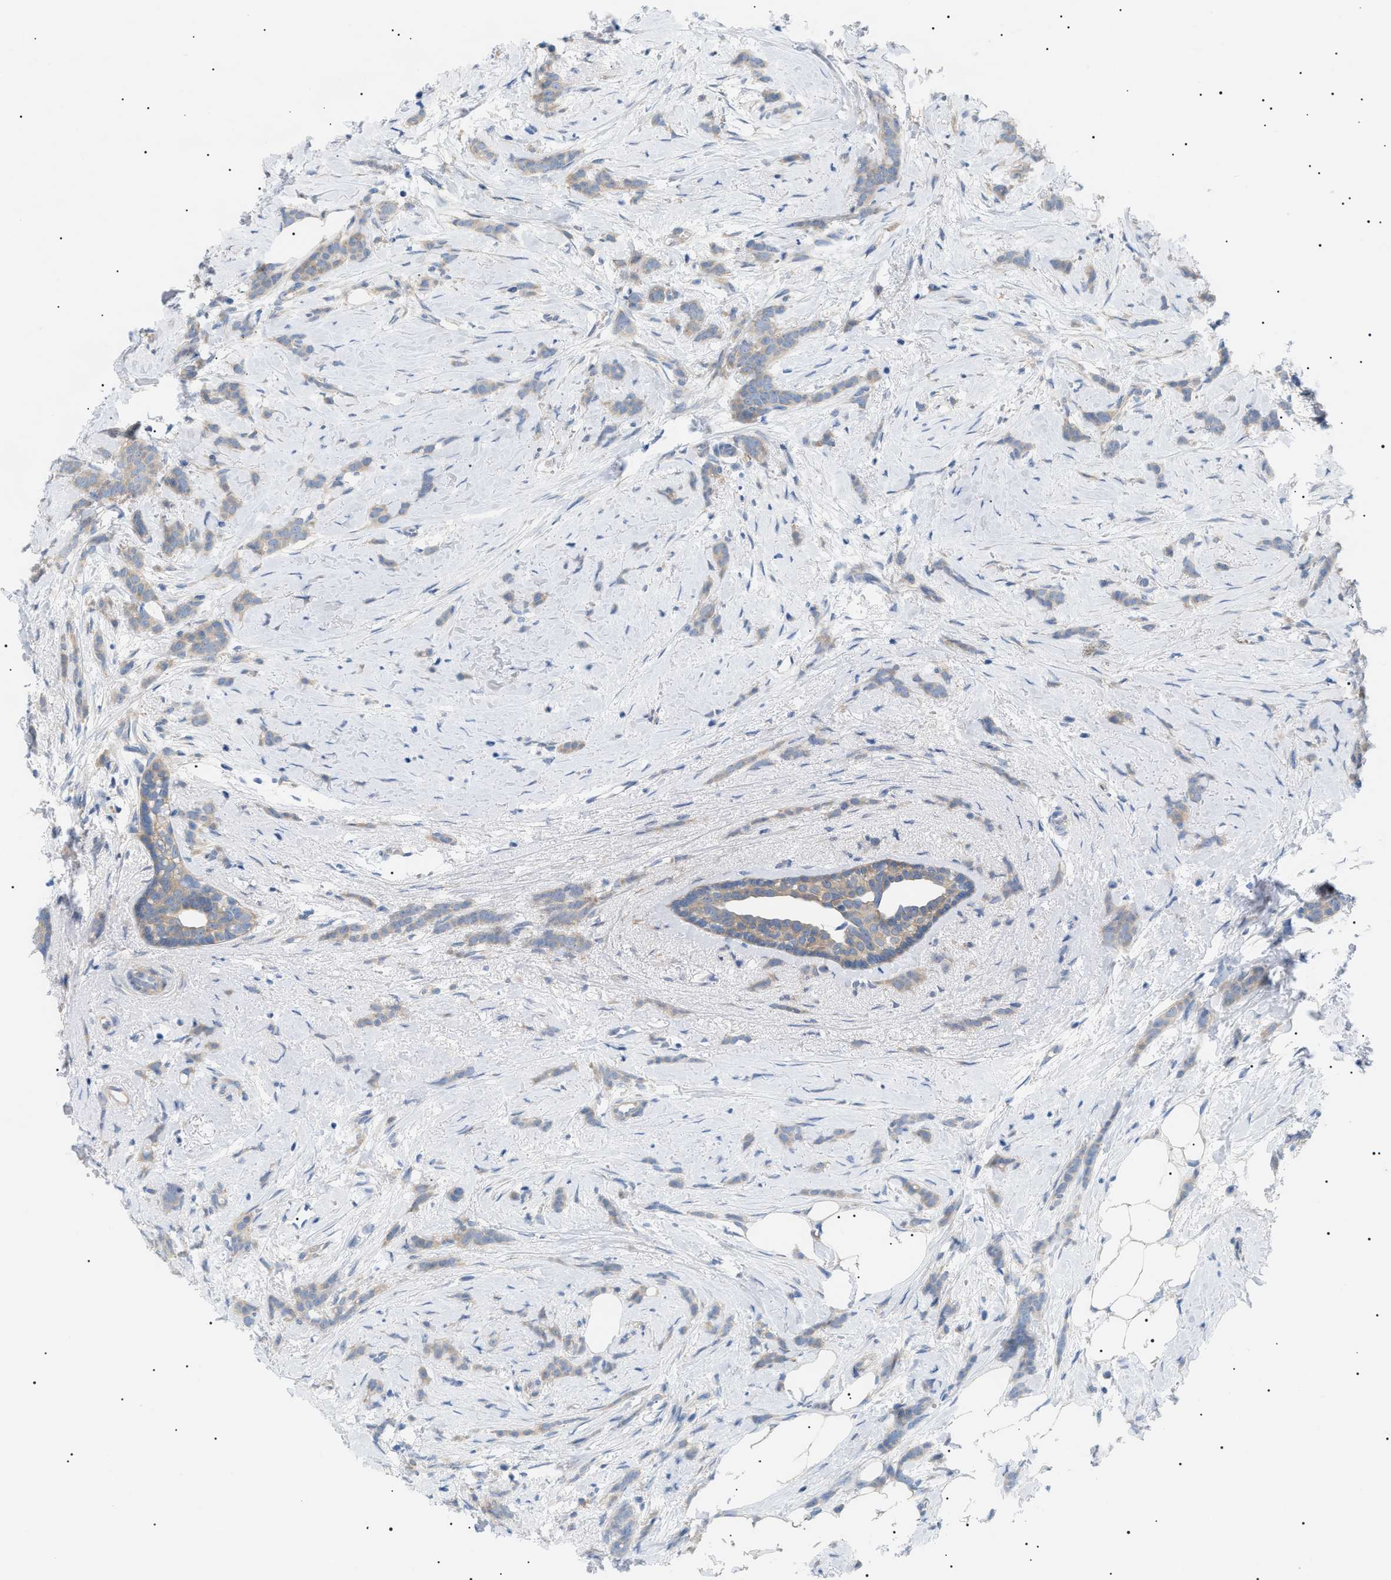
{"staining": {"intensity": "weak", "quantity": ">75%", "location": "cytoplasmic/membranous"}, "tissue": "breast cancer", "cell_type": "Tumor cells", "image_type": "cancer", "snomed": [{"axis": "morphology", "description": "Lobular carcinoma, in situ"}, {"axis": "morphology", "description": "Lobular carcinoma"}, {"axis": "topography", "description": "Breast"}], "caption": "A histopathology image of breast cancer stained for a protein exhibits weak cytoplasmic/membranous brown staining in tumor cells. Immunohistochemistry (ihc) stains the protein of interest in brown and the nuclei are stained blue.", "gene": "IRS2", "patient": {"sex": "female", "age": 41}}